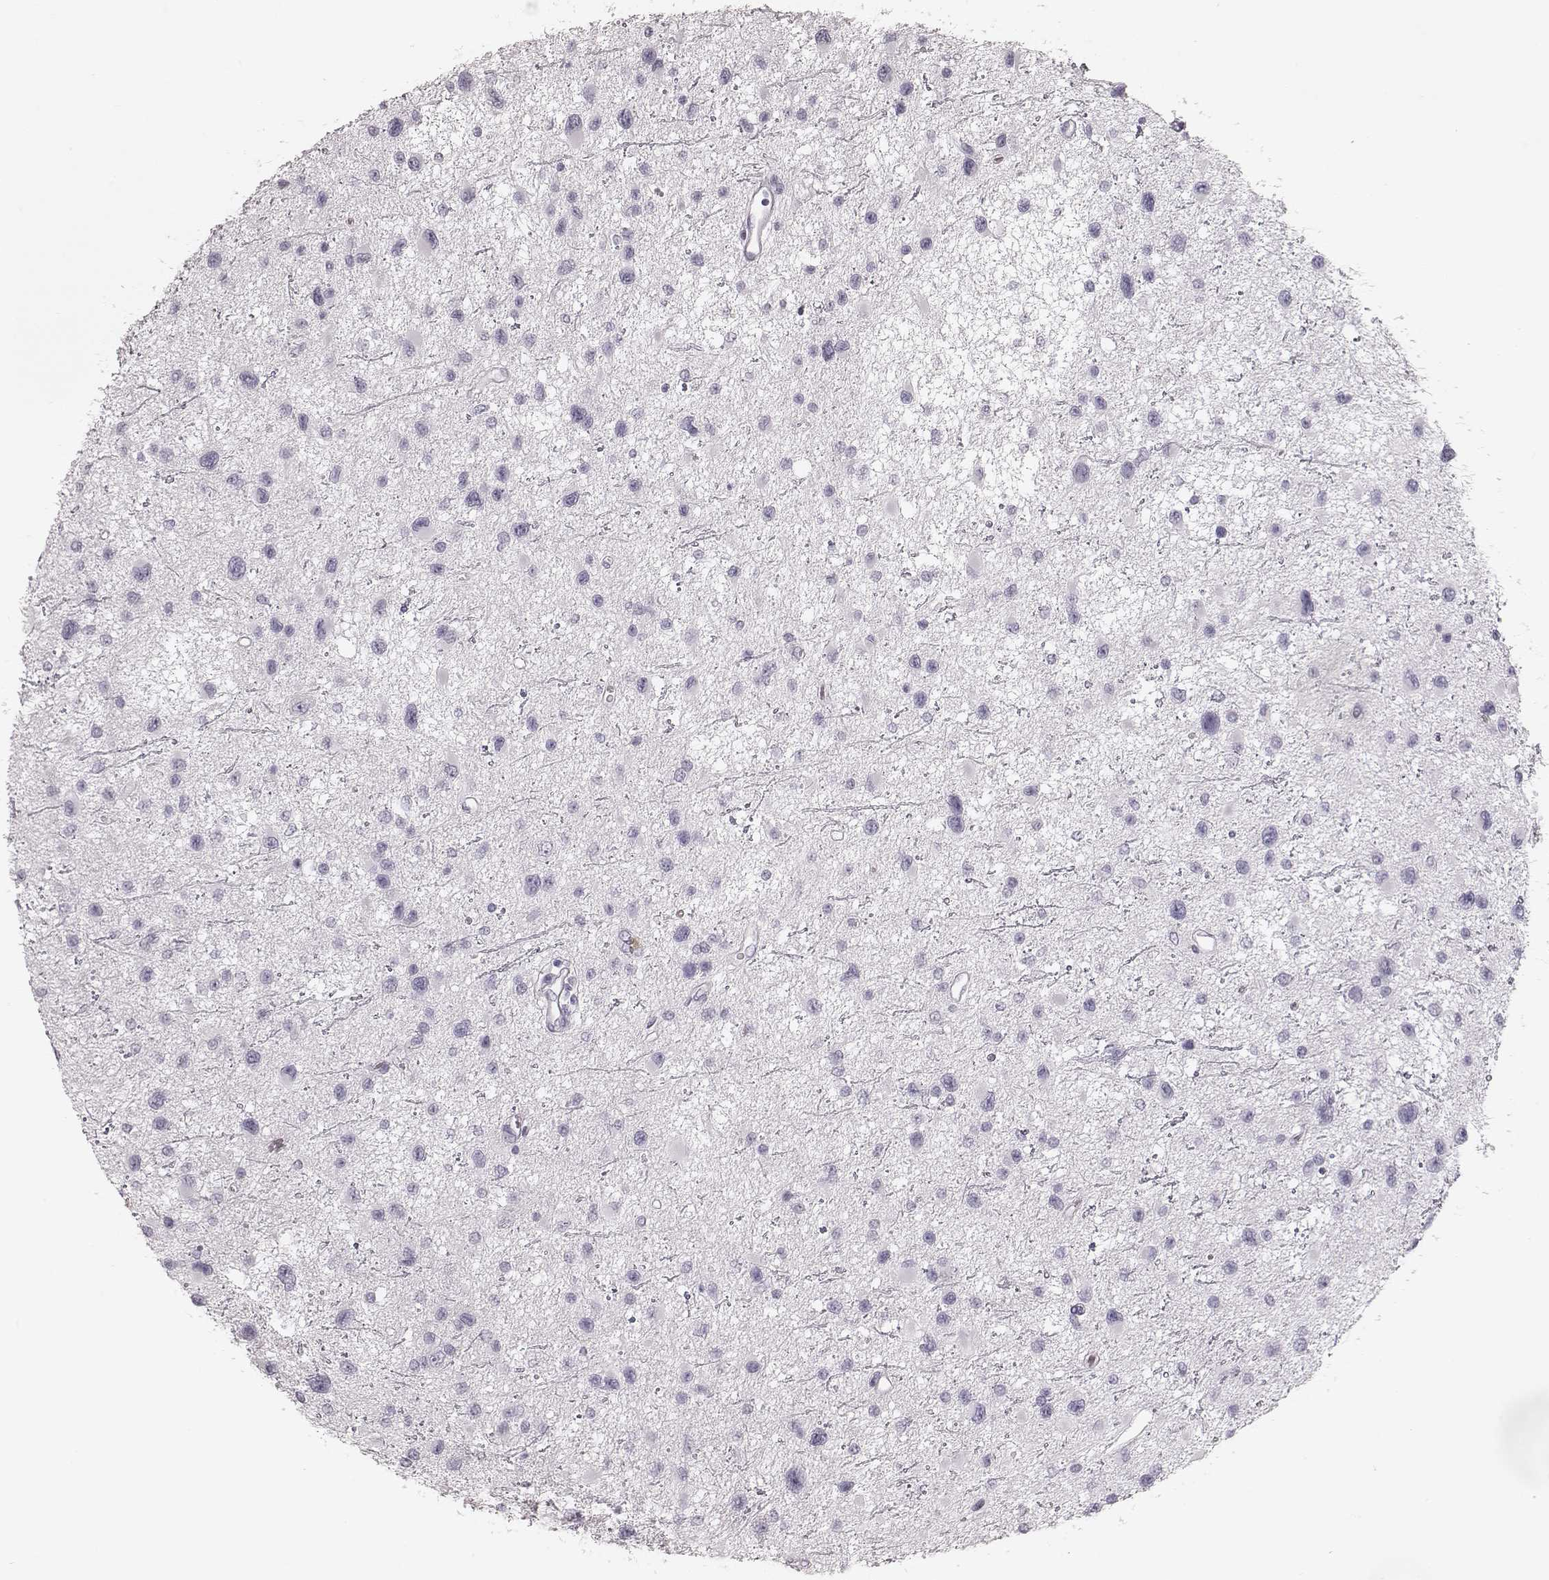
{"staining": {"intensity": "negative", "quantity": "none", "location": "none"}, "tissue": "glioma", "cell_type": "Tumor cells", "image_type": "cancer", "snomed": [{"axis": "morphology", "description": "Glioma, malignant, Low grade"}, {"axis": "topography", "description": "Brain"}], "caption": "DAB (3,3'-diaminobenzidine) immunohistochemical staining of human glioma exhibits no significant positivity in tumor cells. (Brightfield microscopy of DAB IHC at high magnification).", "gene": "ELANE", "patient": {"sex": "female", "age": 32}}